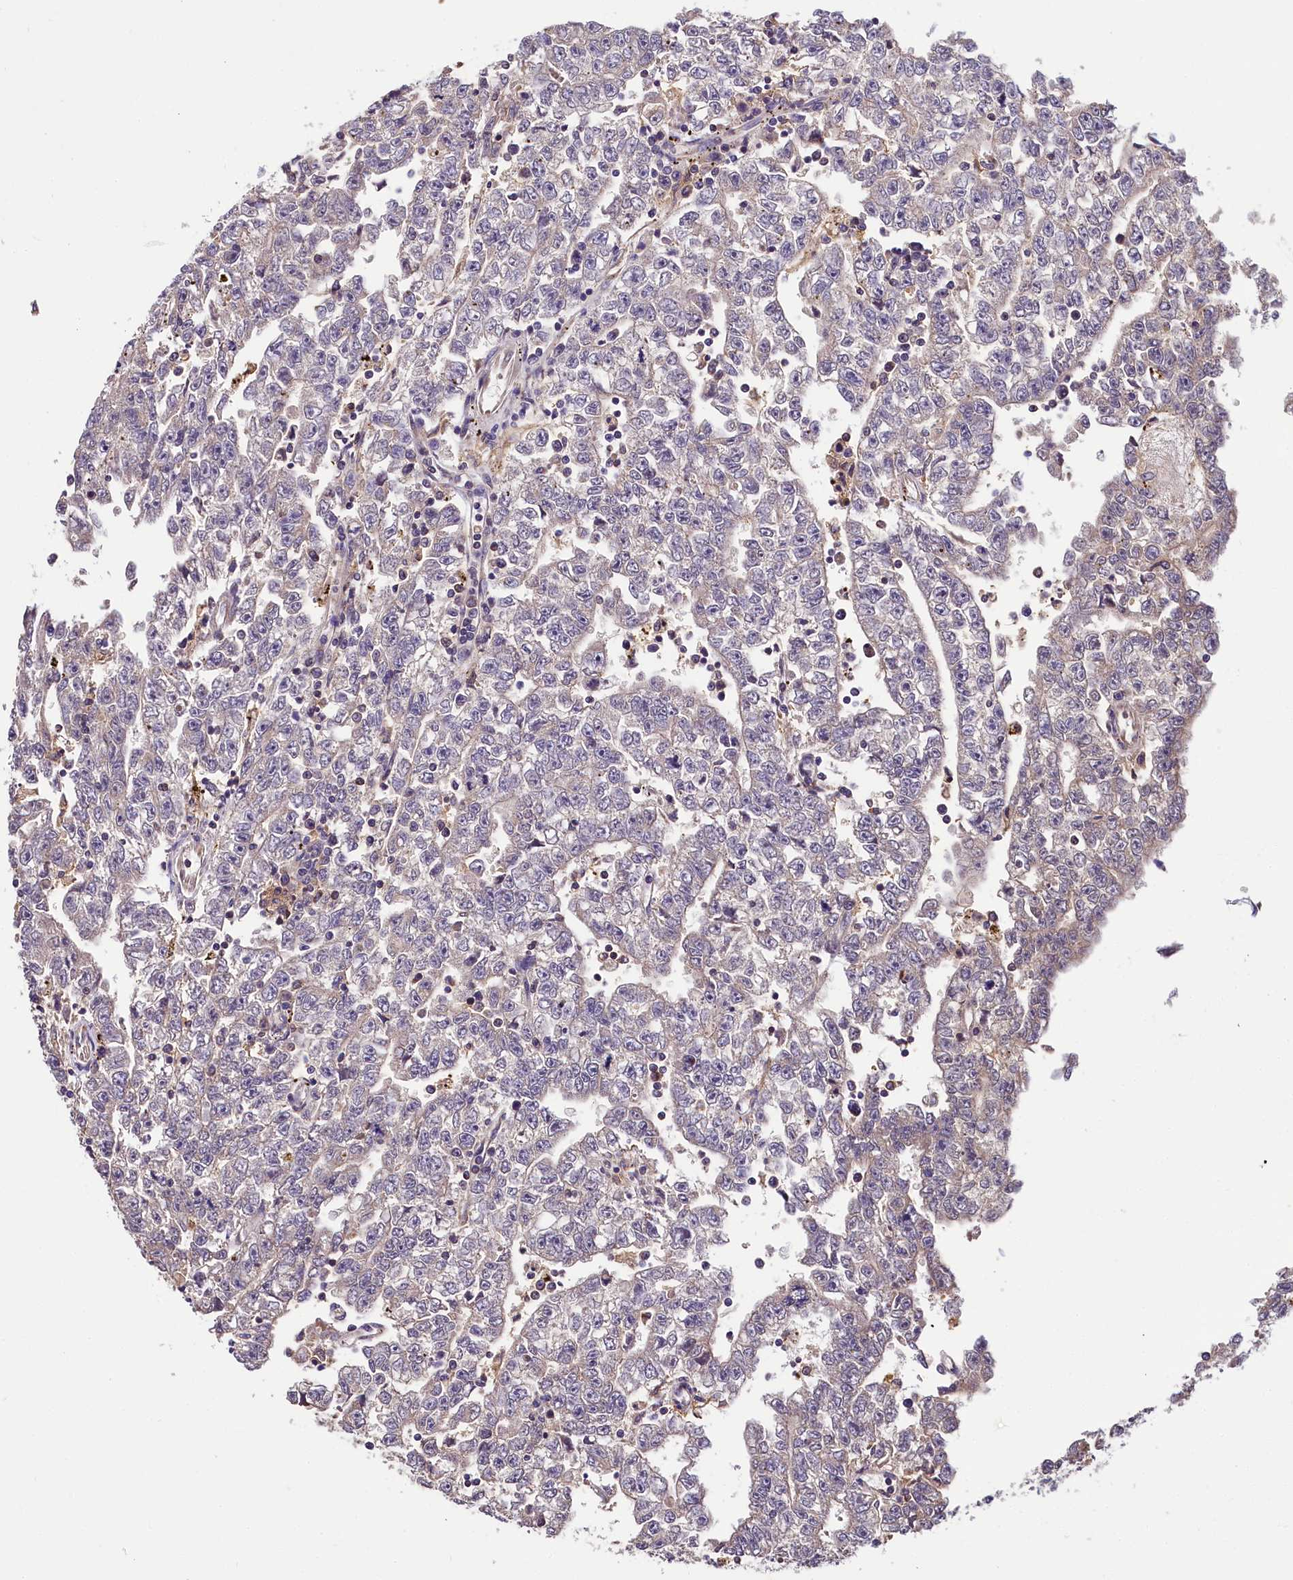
{"staining": {"intensity": "weak", "quantity": "25%-75%", "location": "cytoplasmic/membranous"}, "tissue": "testis cancer", "cell_type": "Tumor cells", "image_type": "cancer", "snomed": [{"axis": "morphology", "description": "Carcinoma, Embryonal, NOS"}, {"axis": "topography", "description": "Testis"}], "caption": "Immunohistochemistry (IHC) micrograph of neoplastic tissue: human testis embryonal carcinoma stained using immunohistochemistry (IHC) demonstrates low levels of weak protein expression localized specifically in the cytoplasmic/membranous of tumor cells, appearing as a cytoplasmic/membranous brown color.", "gene": "SUPV3L1", "patient": {"sex": "male", "age": 25}}